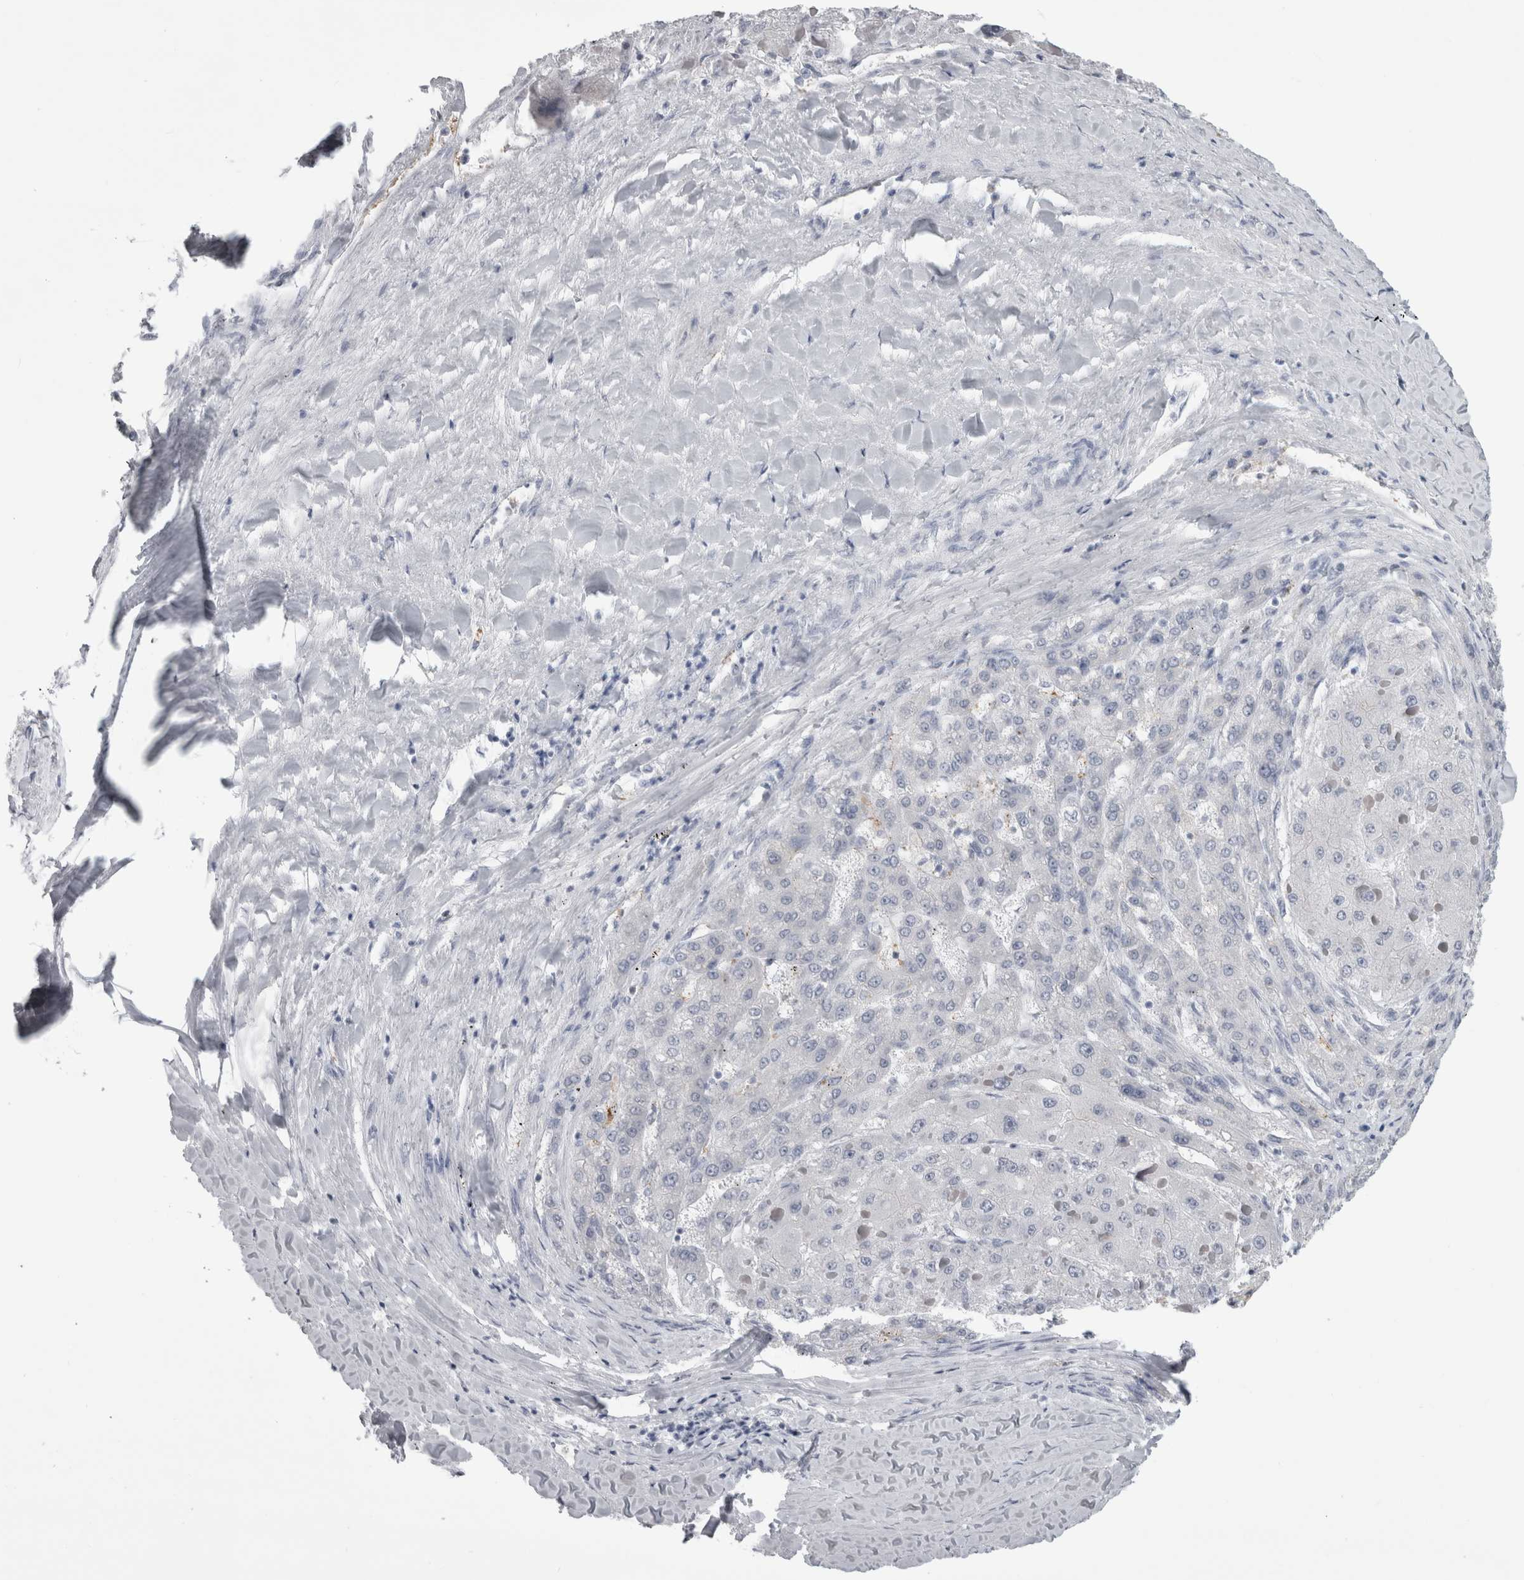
{"staining": {"intensity": "negative", "quantity": "none", "location": "none"}, "tissue": "liver cancer", "cell_type": "Tumor cells", "image_type": "cancer", "snomed": [{"axis": "morphology", "description": "Carcinoma, Hepatocellular, NOS"}, {"axis": "topography", "description": "Liver"}], "caption": "An image of human liver hepatocellular carcinoma is negative for staining in tumor cells.", "gene": "ALDH8A1", "patient": {"sex": "female", "age": 73}}